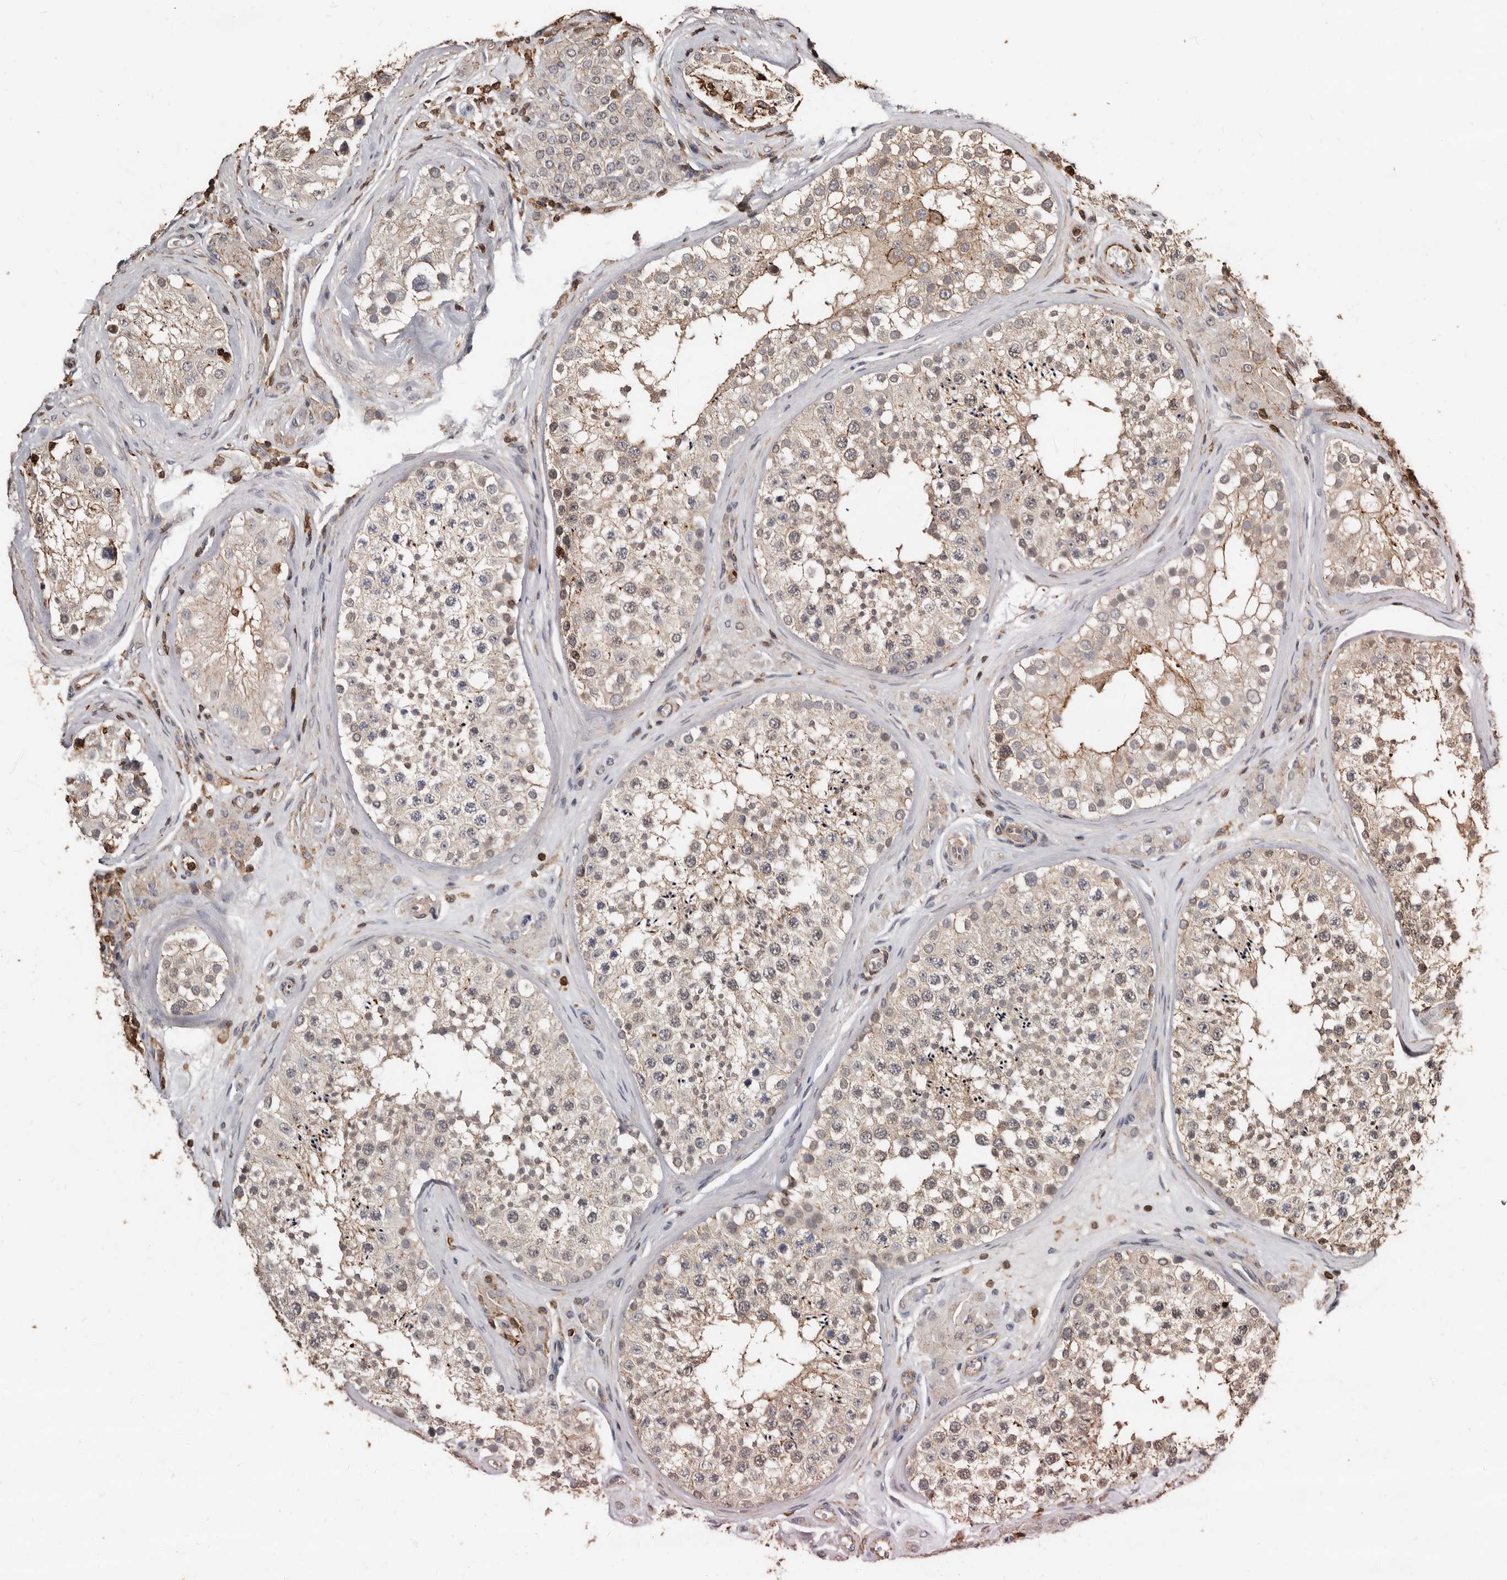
{"staining": {"intensity": "moderate", "quantity": "25%-75%", "location": "cytoplasmic/membranous"}, "tissue": "testis", "cell_type": "Cells in seminiferous ducts", "image_type": "normal", "snomed": [{"axis": "morphology", "description": "Normal tissue, NOS"}, {"axis": "topography", "description": "Testis"}], "caption": "Protein expression analysis of benign testis shows moderate cytoplasmic/membranous positivity in approximately 25%-75% of cells in seminiferous ducts. Immunohistochemistry (ihc) stains the protein in brown and the nuclei are stained blue.", "gene": "GSK3A", "patient": {"sex": "male", "age": 46}}